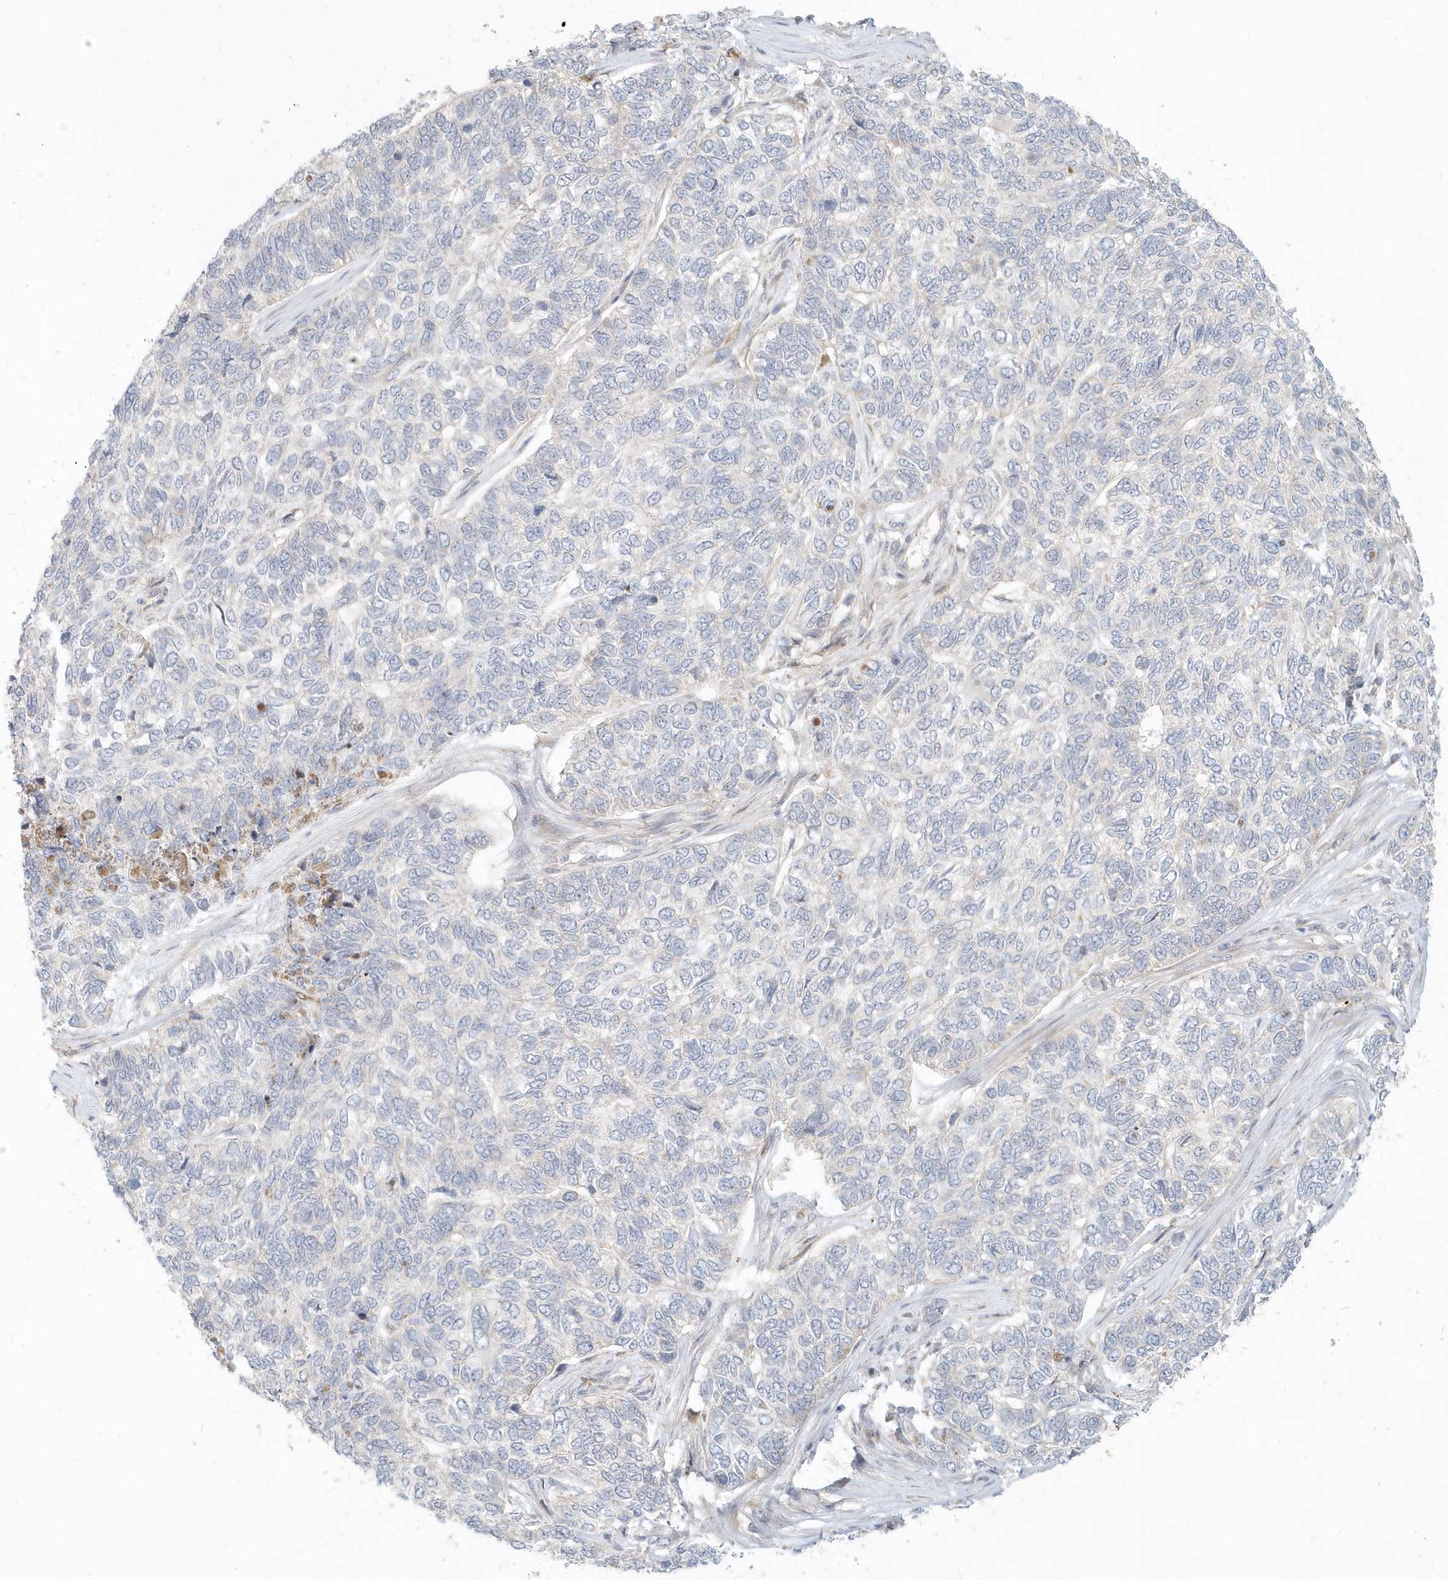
{"staining": {"intensity": "negative", "quantity": "none", "location": "none"}, "tissue": "skin cancer", "cell_type": "Tumor cells", "image_type": "cancer", "snomed": [{"axis": "morphology", "description": "Basal cell carcinoma"}, {"axis": "topography", "description": "Skin"}], "caption": "Immunohistochemistry of human skin cancer (basal cell carcinoma) demonstrates no expression in tumor cells. (Brightfield microscopy of DAB IHC at high magnification).", "gene": "NAPB", "patient": {"sex": "female", "age": 65}}